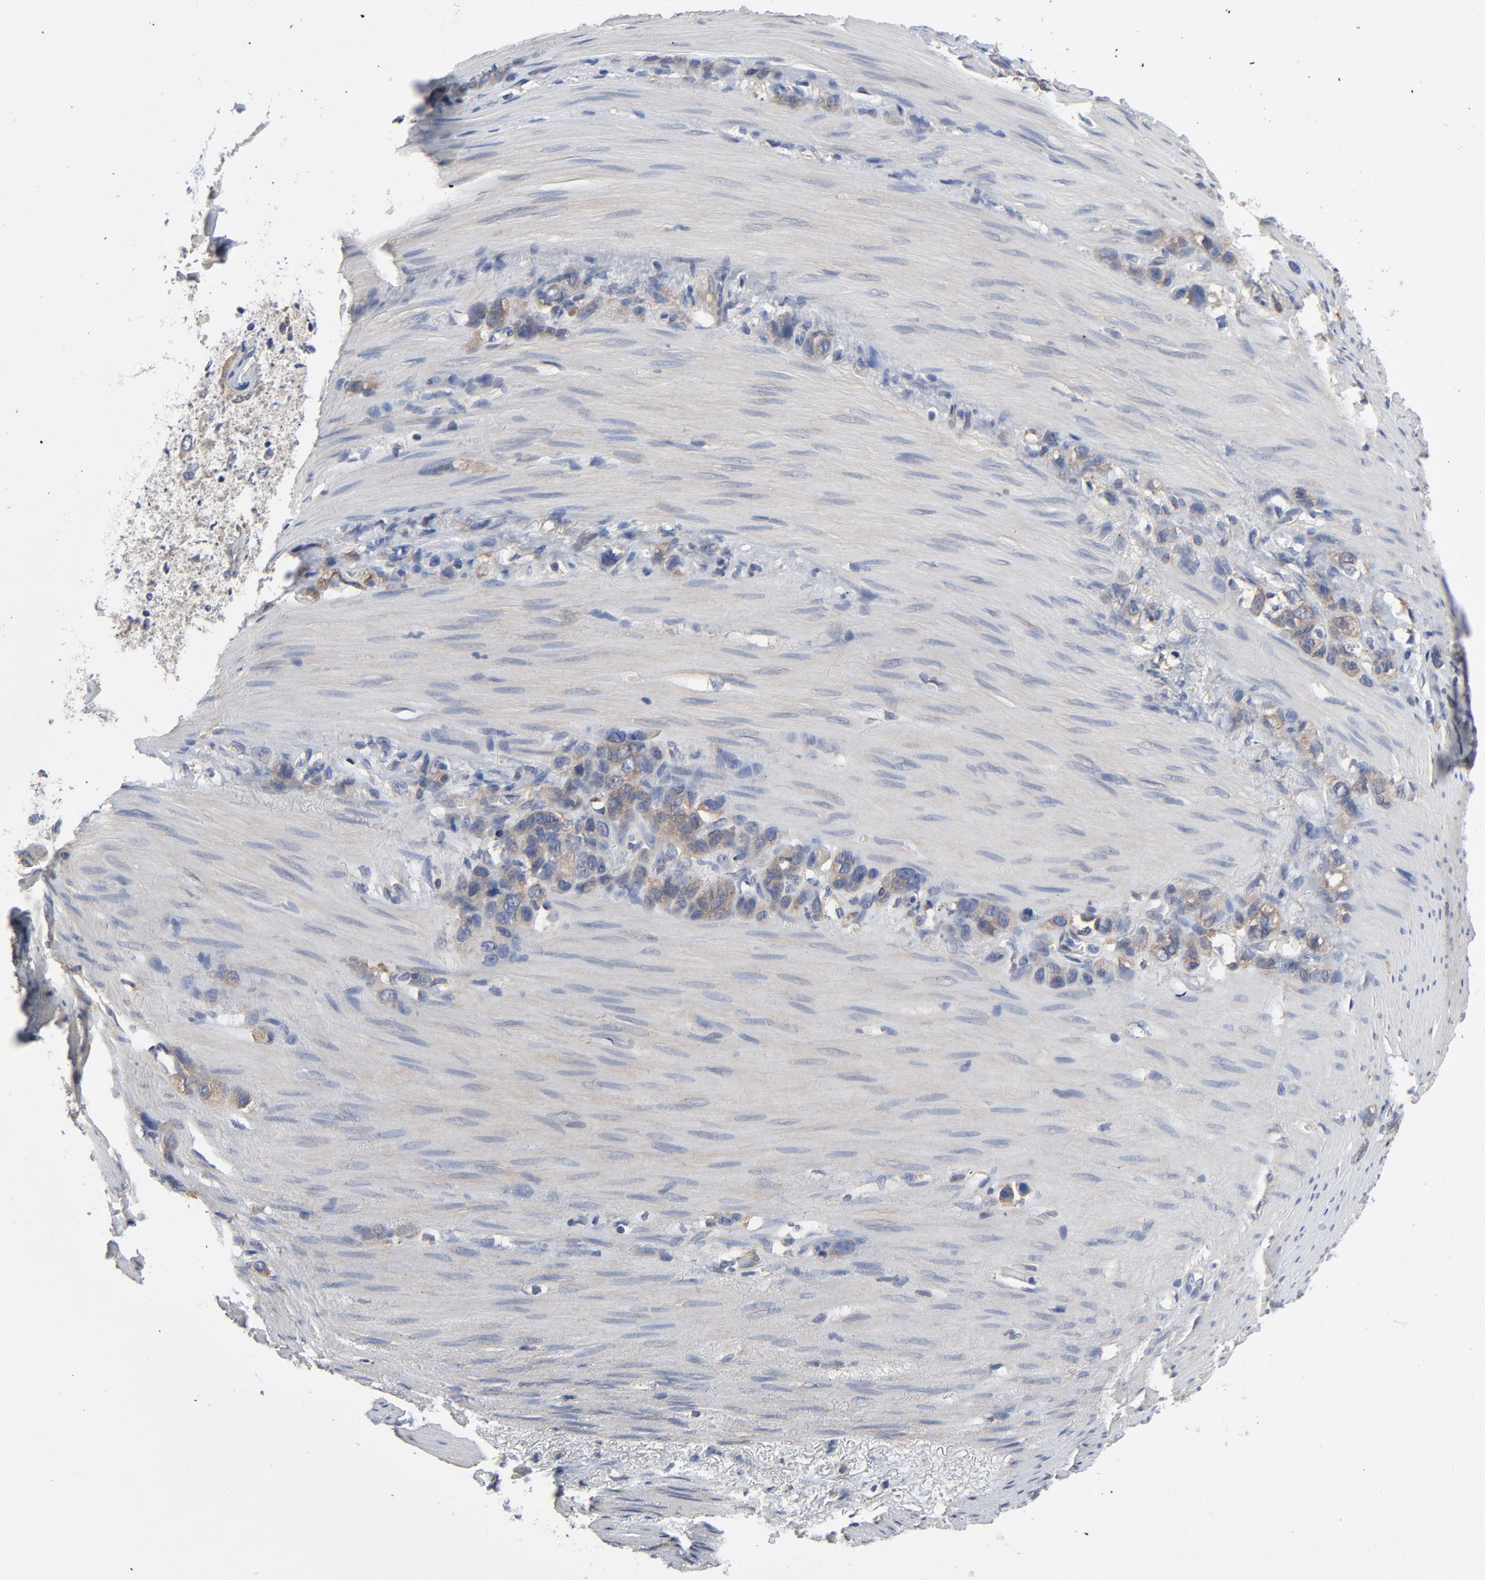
{"staining": {"intensity": "moderate", "quantity": ">75%", "location": "cytoplasmic/membranous"}, "tissue": "stomach cancer", "cell_type": "Tumor cells", "image_type": "cancer", "snomed": [{"axis": "morphology", "description": "Normal tissue, NOS"}, {"axis": "morphology", "description": "Adenocarcinoma, NOS"}, {"axis": "morphology", "description": "Adenocarcinoma, High grade"}, {"axis": "topography", "description": "Stomach, upper"}, {"axis": "topography", "description": "Stomach"}], "caption": "High-power microscopy captured an IHC micrograph of stomach high-grade adenocarcinoma, revealing moderate cytoplasmic/membranous expression in about >75% of tumor cells.", "gene": "DYNLT3", "patient": {"sex": "female", "age": 65}}